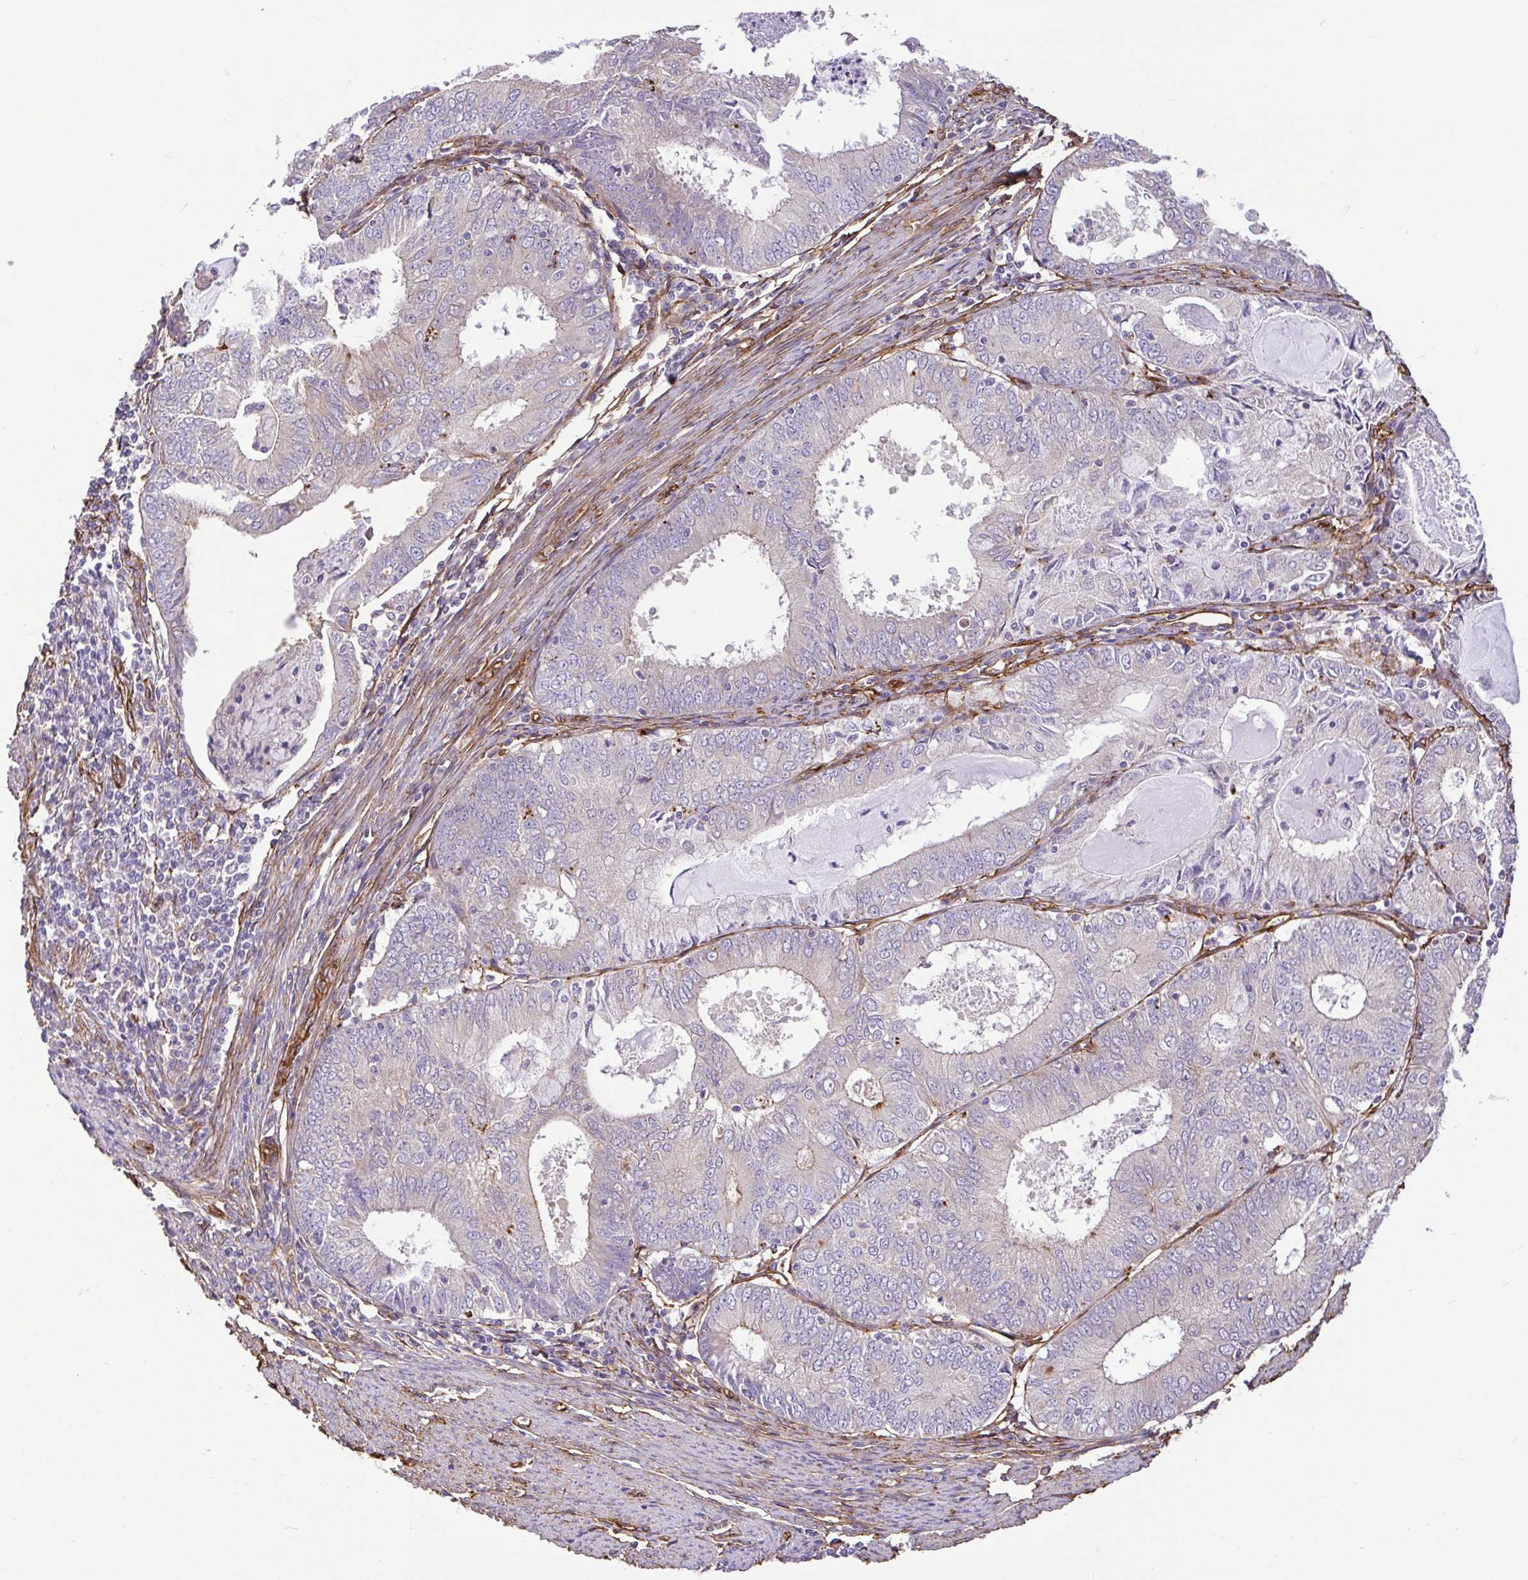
{"staining": {"intensity": "weak", "quantity": "<25%", "location": "cytoplasmic/membranous"}, "tissue": "endometrial cancer", "cell_type": "Tumor cells", "image_type": "cancer", "snomed": [{"axis": "morphology", "description": "Adenocarcinoma, NOS"}, {"axis": "topography", "description": "Endometrium"}], "caption": "Immunohistochemical staining of human adenocarcinoma (endometrial) displays no significant expression in tumor cells.", "gene": "PTPRK", "patient": {"sex": "female", "age": 57}}